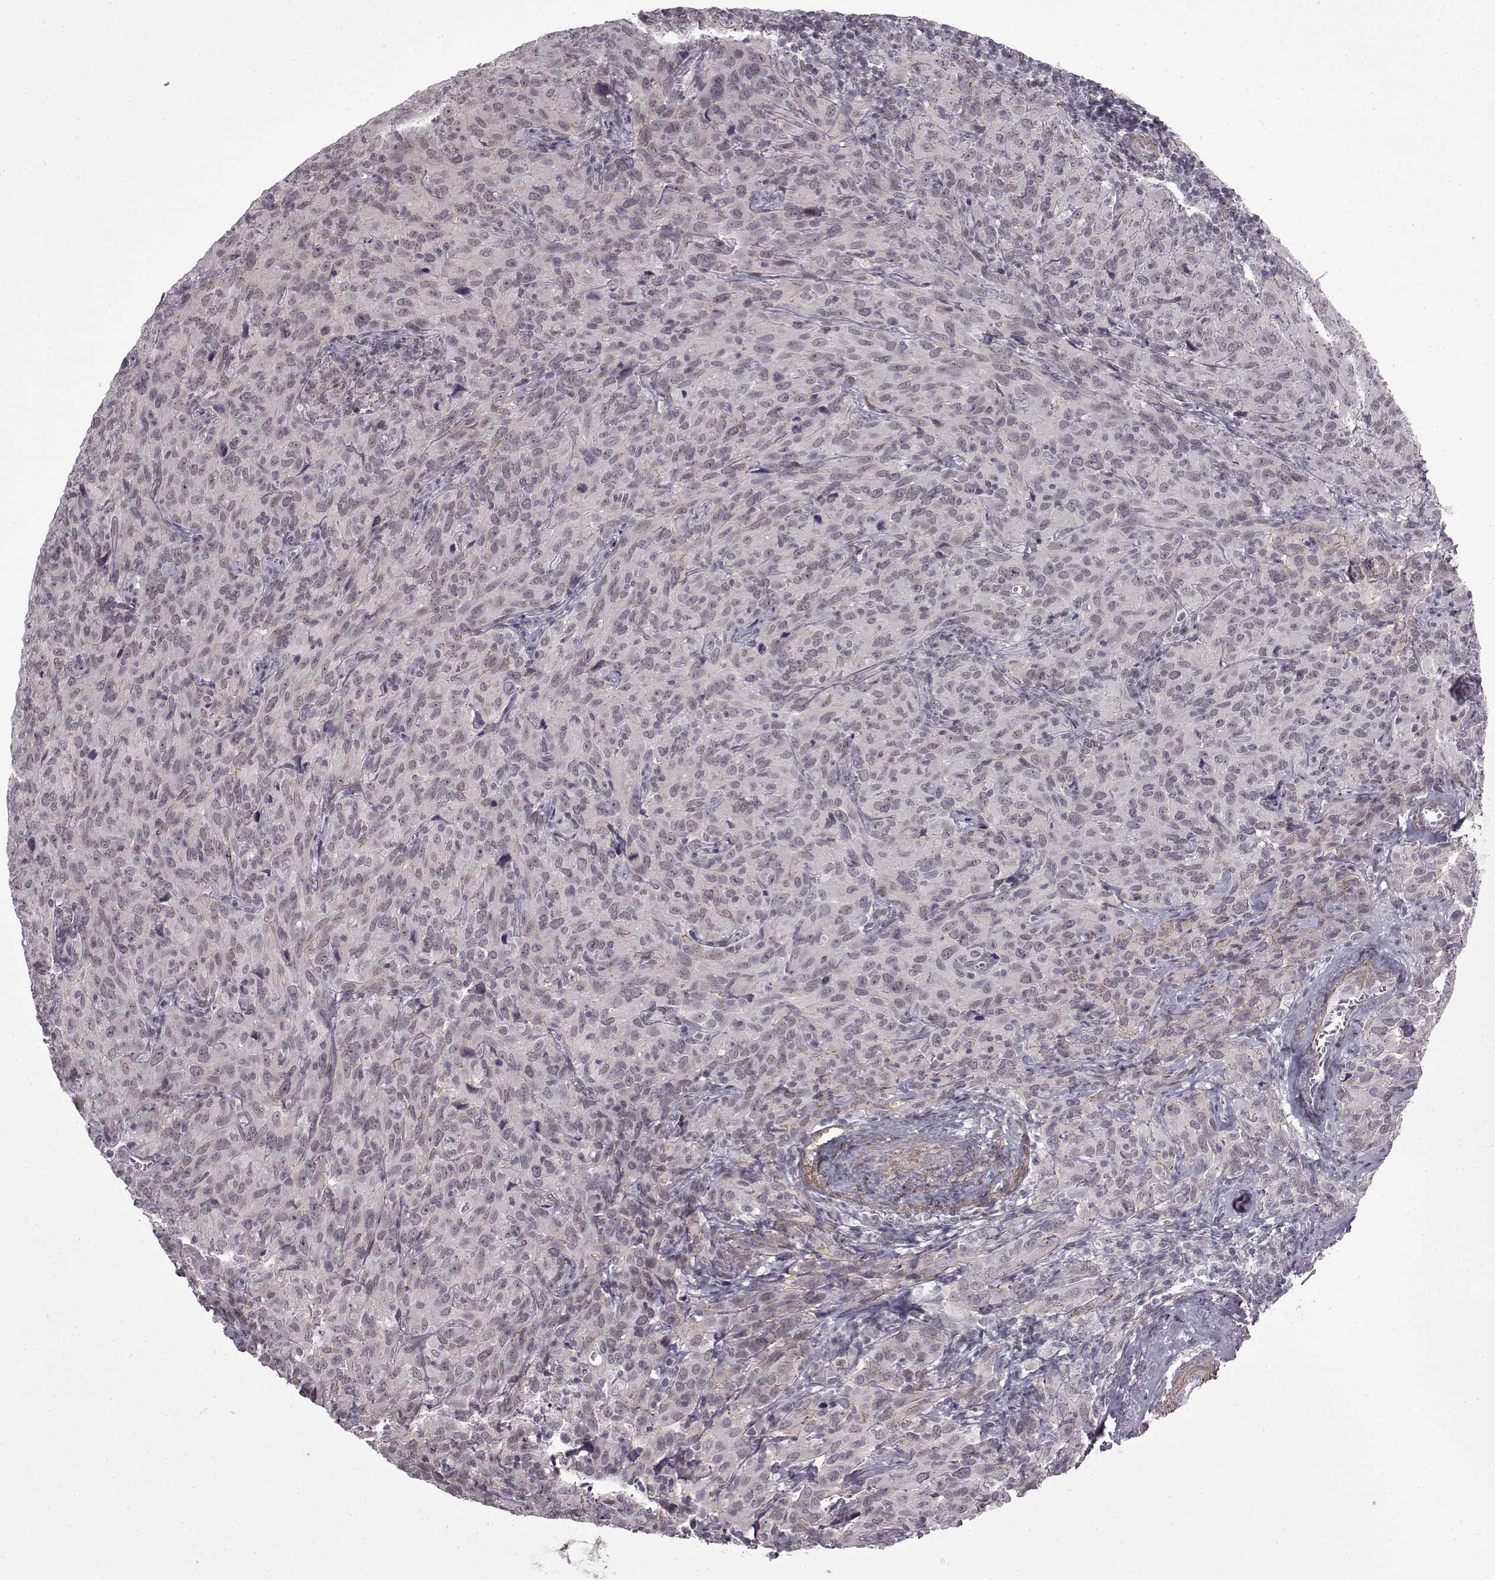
{"staining": {"intensity": "weak", "quantity": "<25%", "location": "cytoplasmic/membranous"}, "tissue": "cervical cancer", "cell_type": "Tumor cells", "image_type": "cancer", "snomed": [{"axis": "morphology", "description": "Squamous cell carcinoma, NOS"}, {"axis": "topography", "description": "Cervix"}], "caption": "Histopathology image shows no significant protein positivity in tumor cells of squamous cell carcinoma (cervical).", "gene": "SYNPO2", "patient": {"sex": "female", "age": 51}}